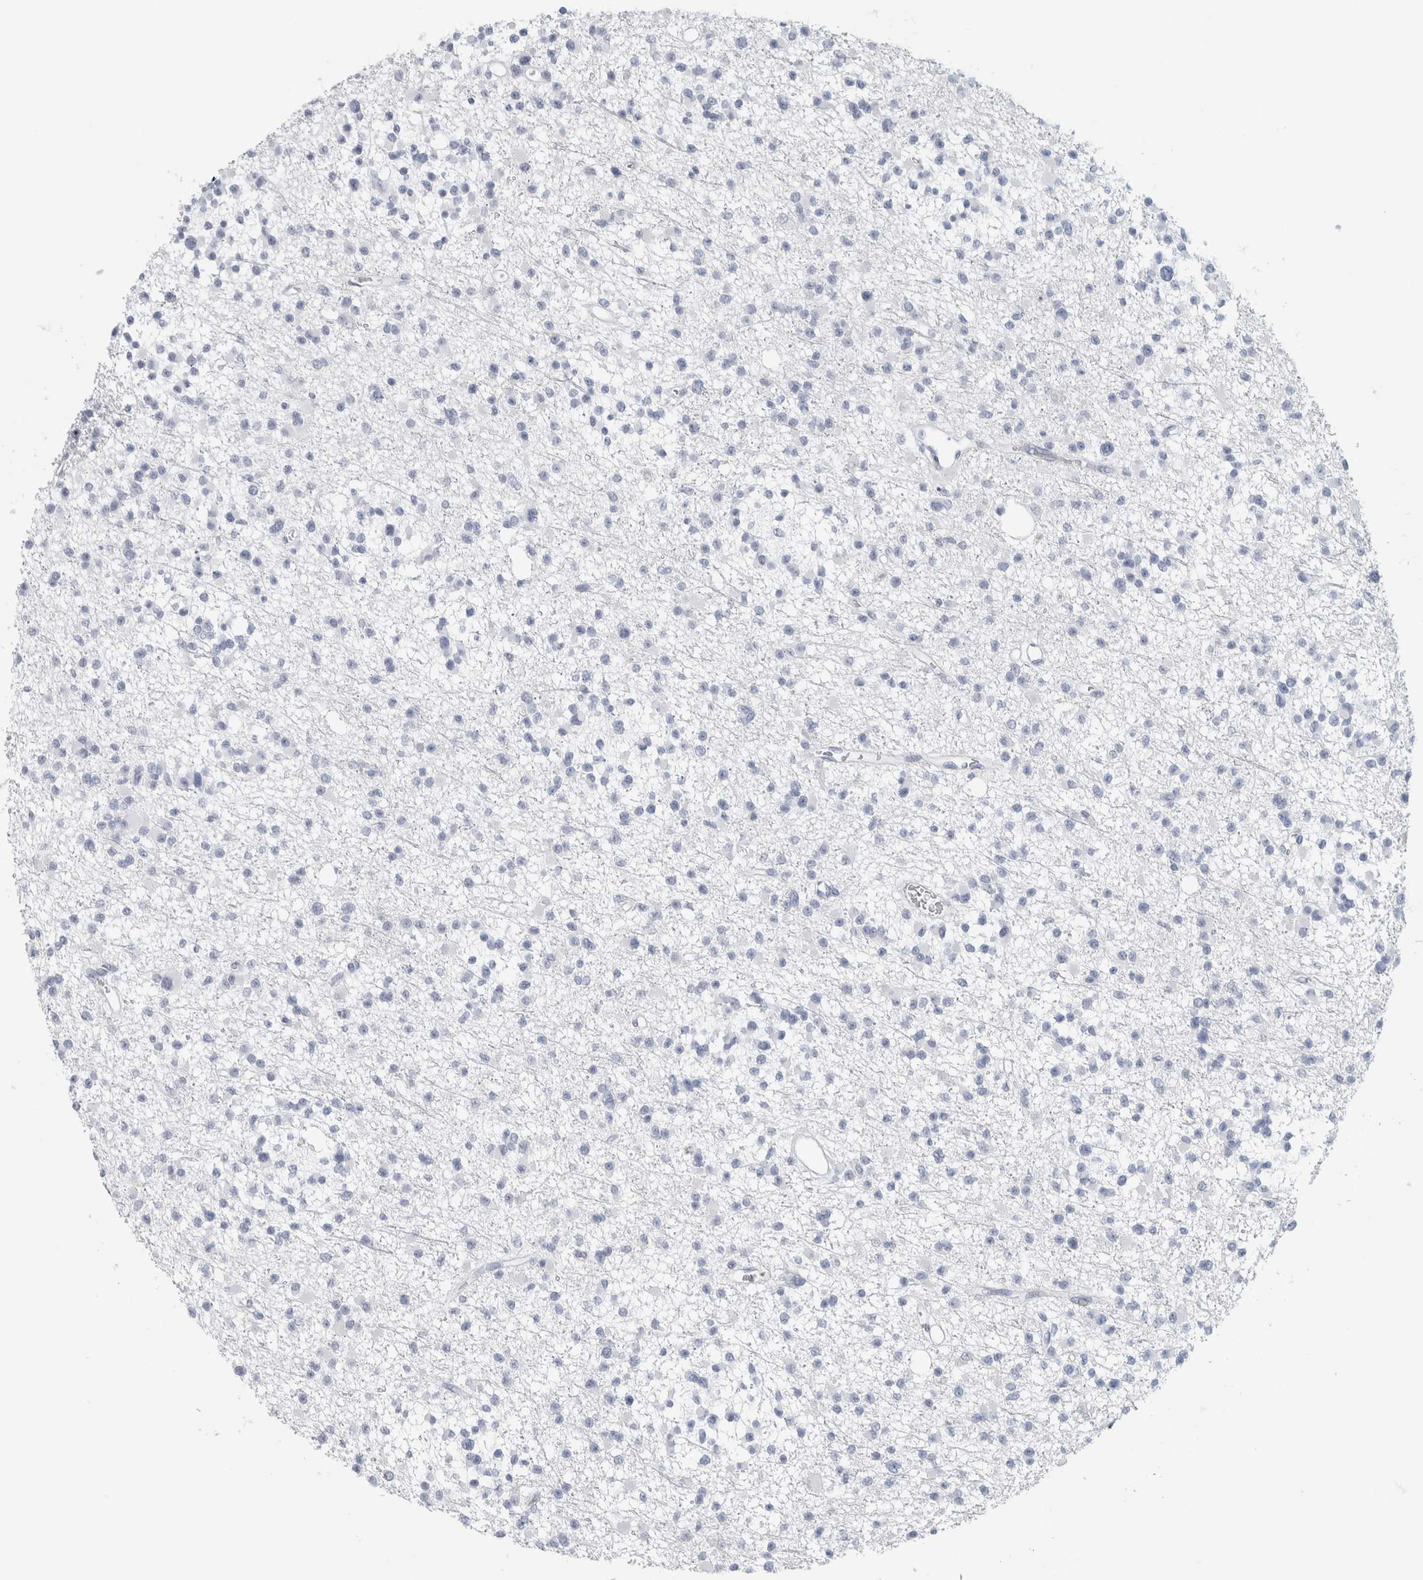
{"staining": {"intensity": "negative", "quantity": "none", "location": "none"}, "tissue": "glioma", "cell_type": "Tumor cells", "image_type": "cancer", "snomed": [{"axis": "morphology", "description": "Glioma, malignant, Low grade"}, {"axis": "topography", "description": "Brain"}], "caption": "Tumor cells show no significant protein positivity in malignant glioma (low-grade).", "gene": "IL6", "patient": {"sex": "female", "age": 22}}